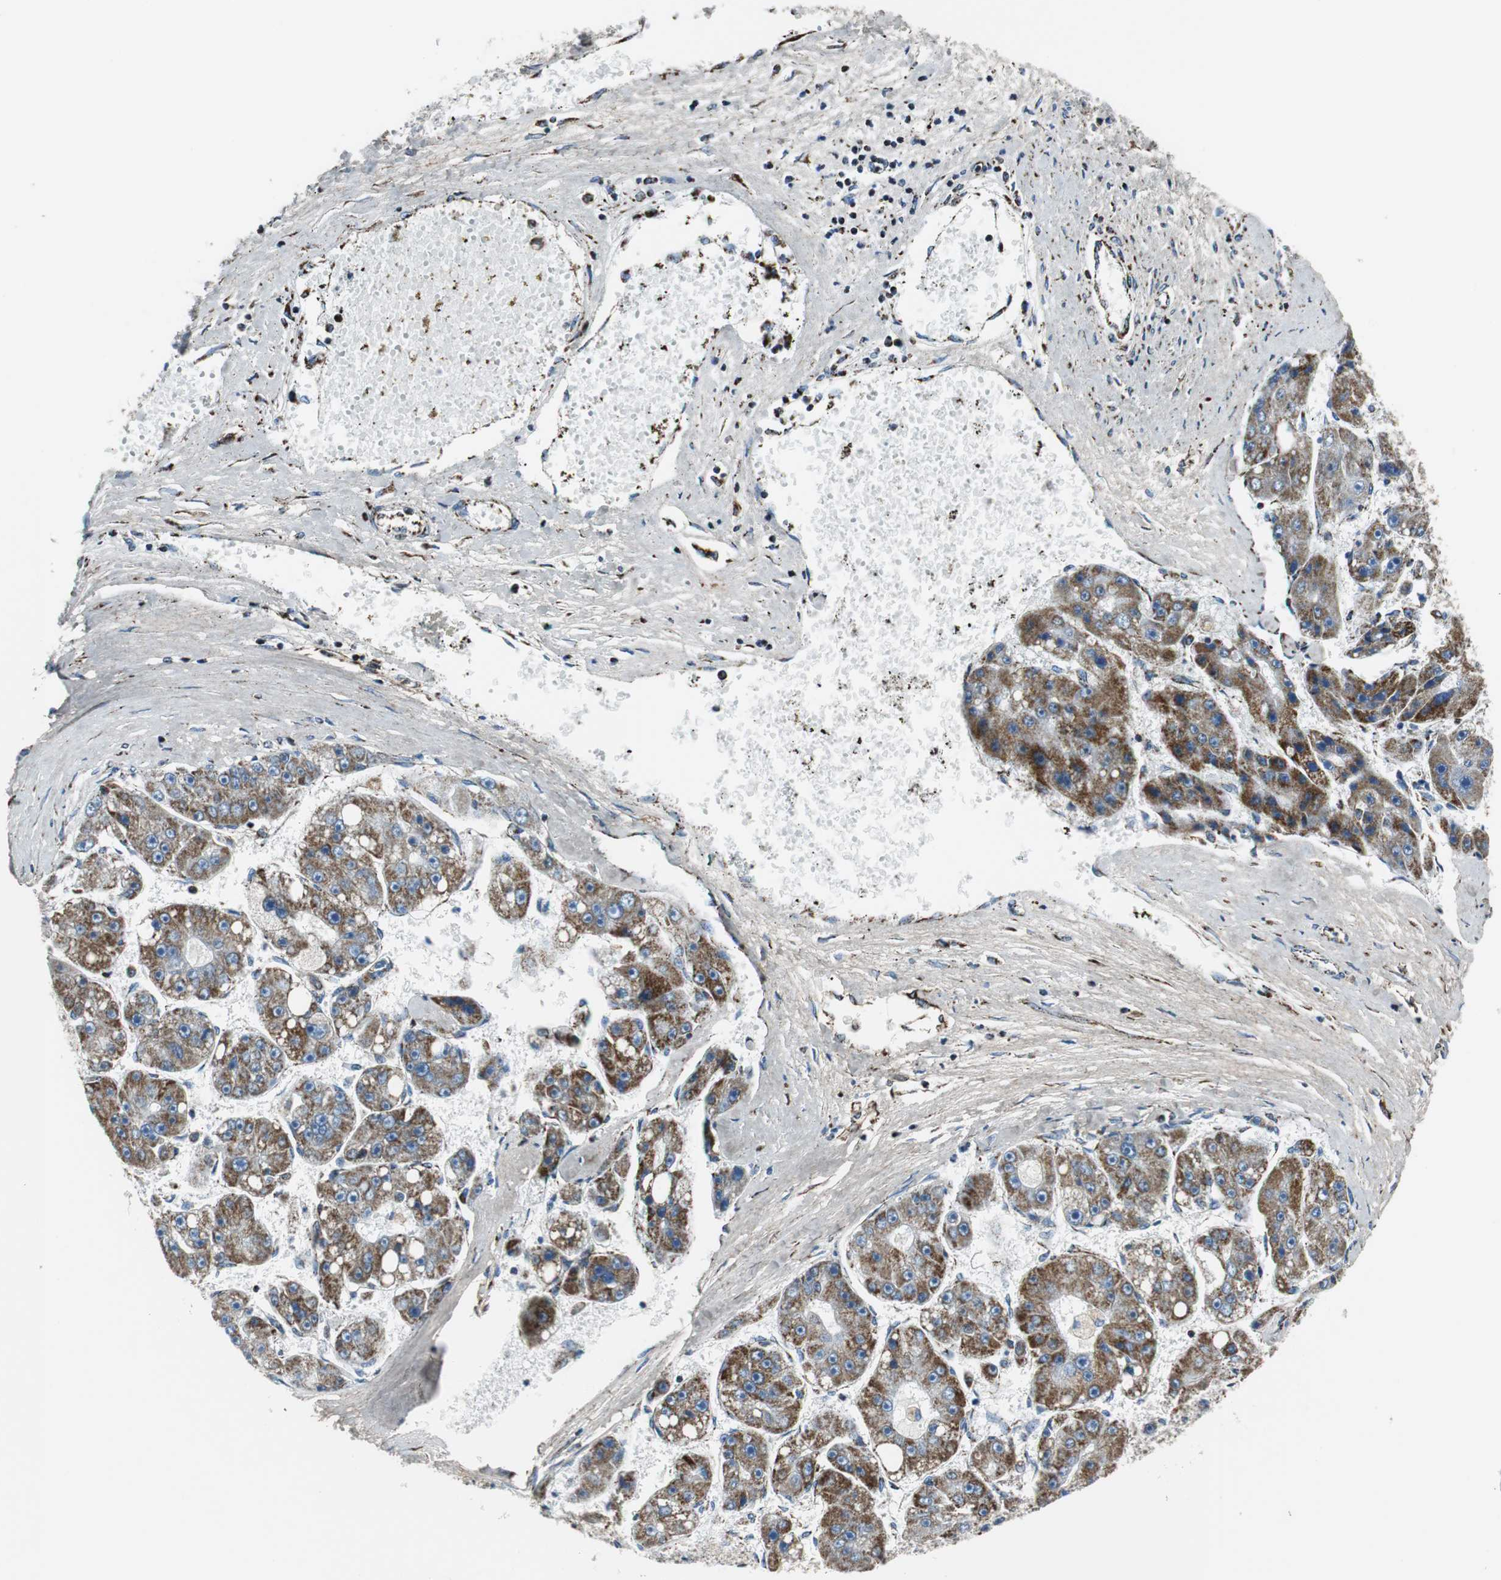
{"staining": {"intensity": "strong", "quantity": ">75%", "location": "cytoplasmic/membranous"}, "tissue": "liver cancer", "cell_type": "Tumor cells", "image_type": "cancer", "snomed": [{"axis": "morphology", "description": "Carcinoma, Hepatocellular, NOS"}, {"axis": "topography", "description": "Liver"}], "caption": "Immunohistochemistry histopathology image of neoplastic tissue: liver cancer stained using immunohistochemistry displays high levels of strong protein expression localized specifically in the cytoplasmic/membranous of tumor cells, appearing as a cytoplasmic/membranous brown color.", "gene": "C1QTNF7", "patient": {"sex": "female", "age": 61}}